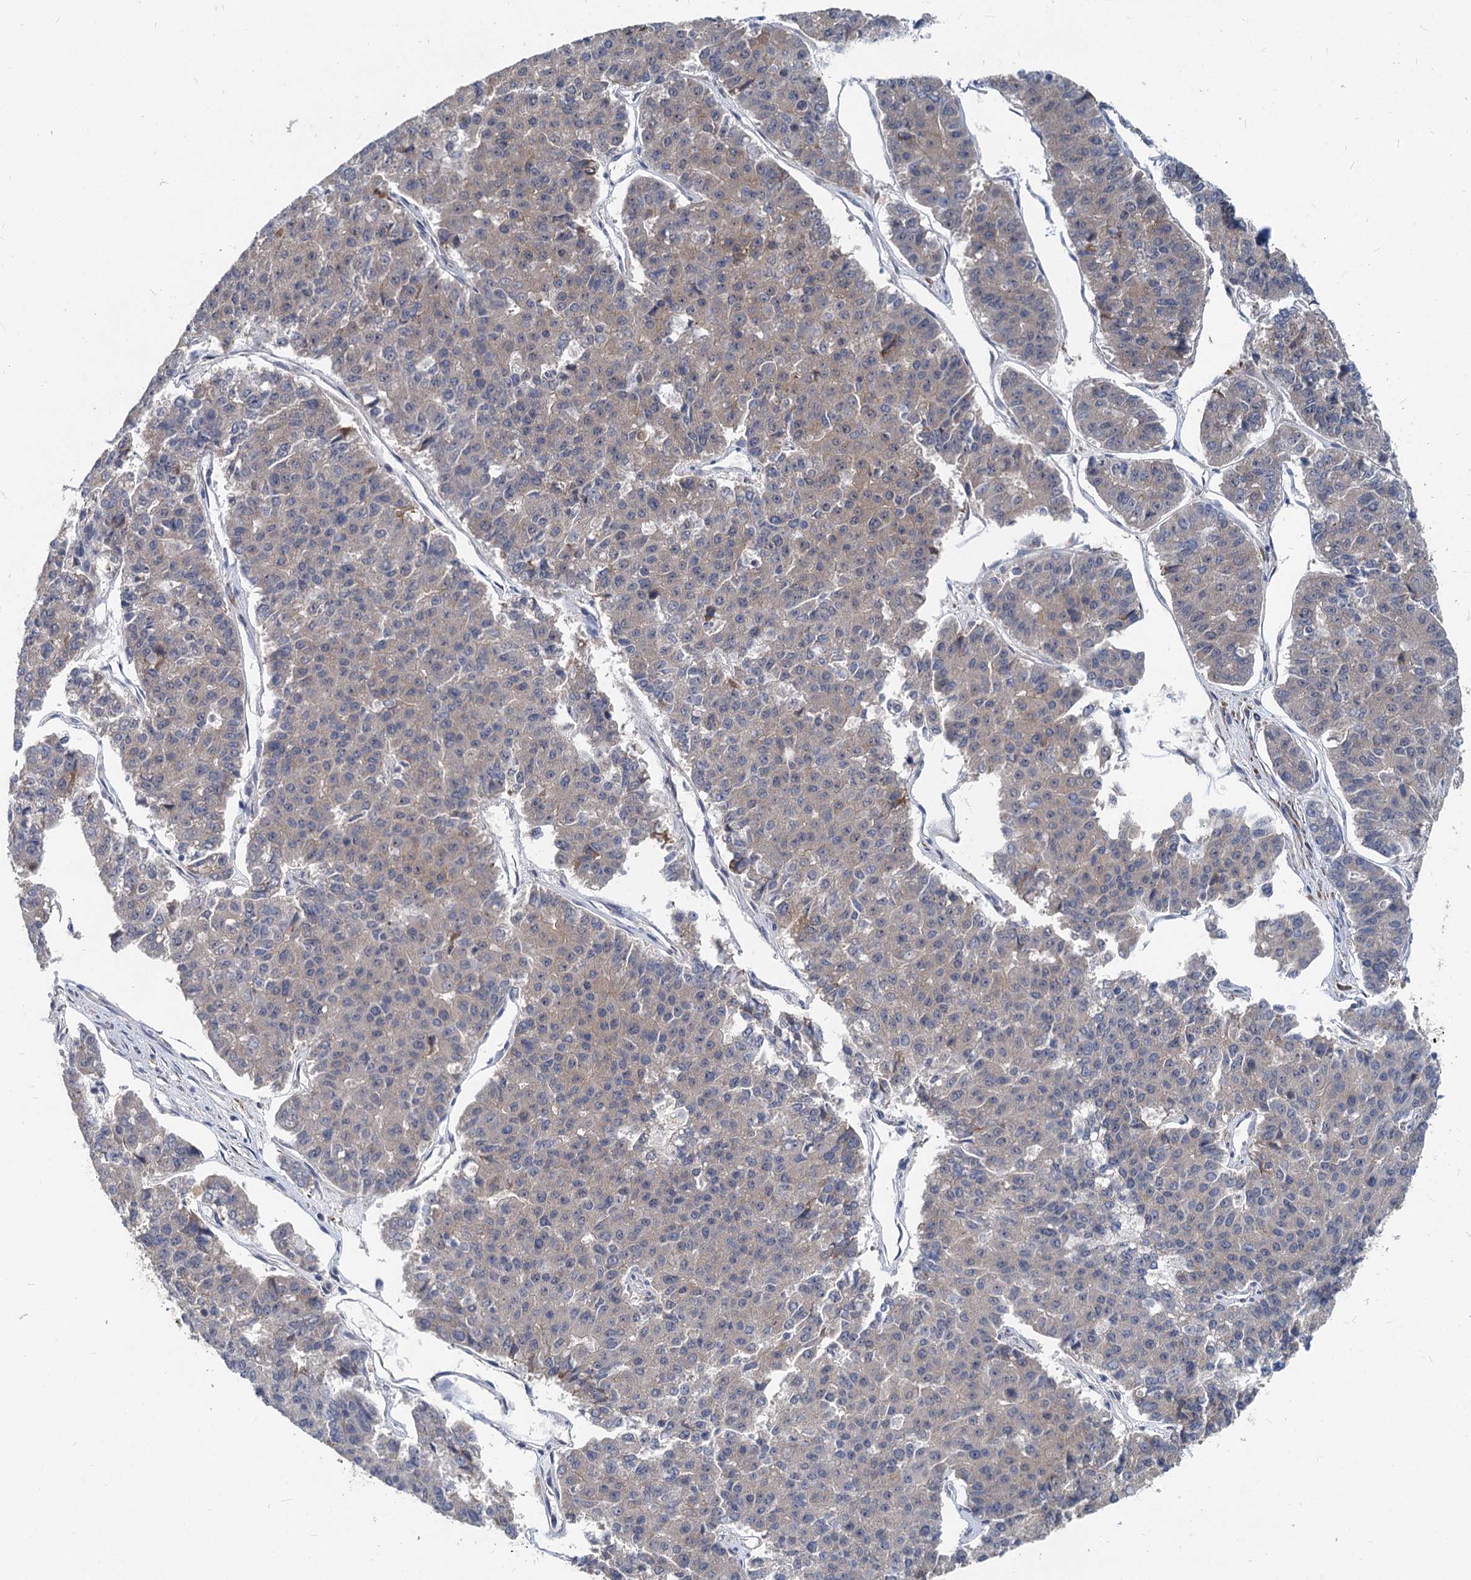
{"staining": {"intensity": "moderate", "quantity": "25%-75%", "location": "cytoplasmic/membranous"}, "tissue": "pancreatic cancer", "cell_type": "Tumor cells", "image_type": "cancer", "snomed": [{"axis": "morphology", "description": "Adenocarcinoma, NOS"}, {"axis": "topography", "description": "Pancreas"}], "caption": "Immunohistochemical staining of human pancreatic cancer (adenocarcinoma) exhibits medium levels of moderate cytoplasmic/membranous positivity in about 25%-75% of tumor cells. (IHC, brightfield microscopy, high magnification).", "gene": "EIF2B2", "patient": {"sex": "male", "age": 50}}